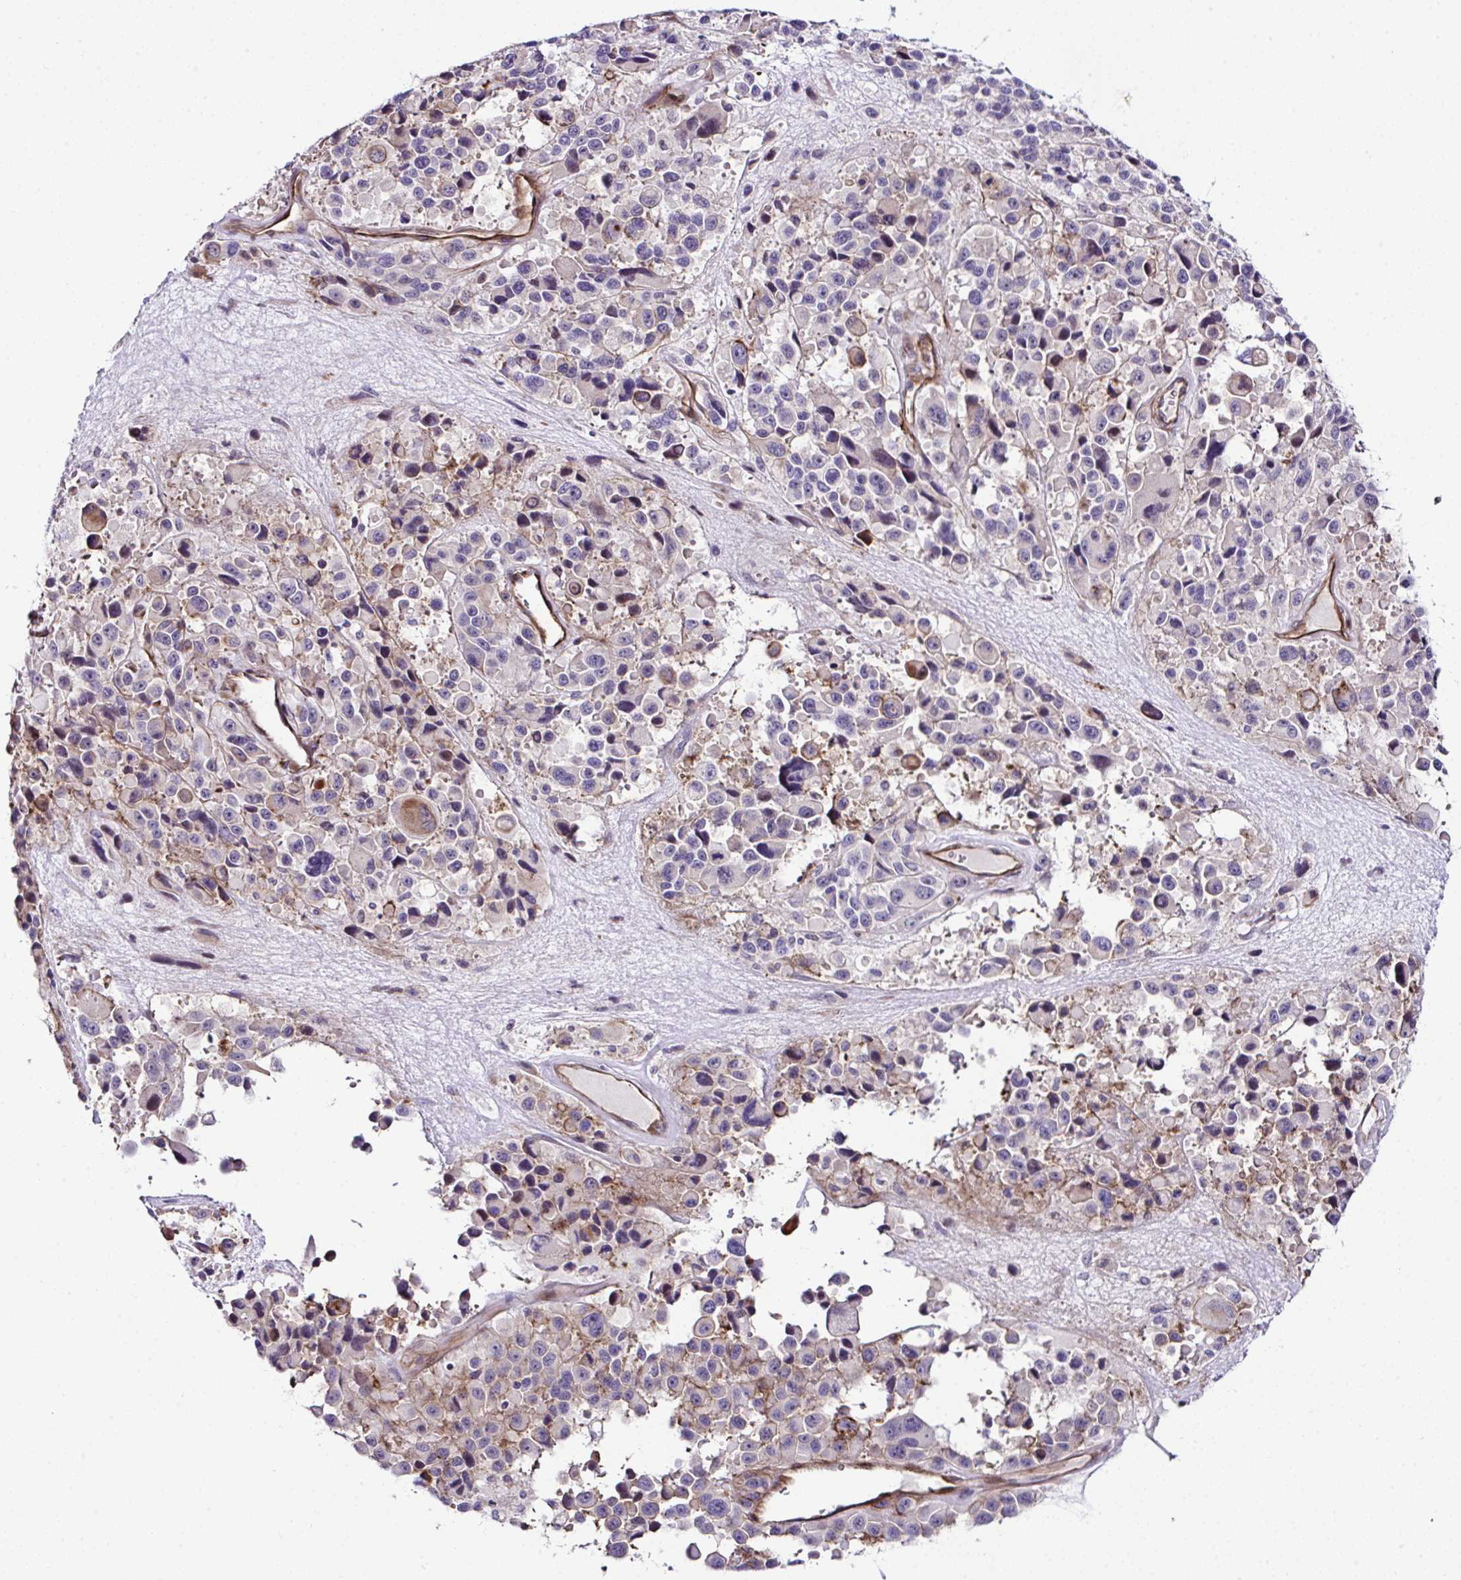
{"staining": {"intensity": "moderate", "quantity": "<25%", "location": "cytoplasmic/membranous"}, "tissue": "melanoma", "cell_type": "Tumor cells", "image_type": "cancer", "snomed": [{"axis": "morphology", "description": "Malignant melanoma, Metastatic site"}, {"axis": "topography", "description": "Lymph node"}], "caption": "DAB (3,3'-diaminobenzidine) immunohistochemical staining of malignant melanoma (metastatic site) shows moderate cytoplasmic/membranous protein expression in about <25% of tumor cells.", "gene": "FBXO34", "patient": {"sex": "female", "age": 65}}